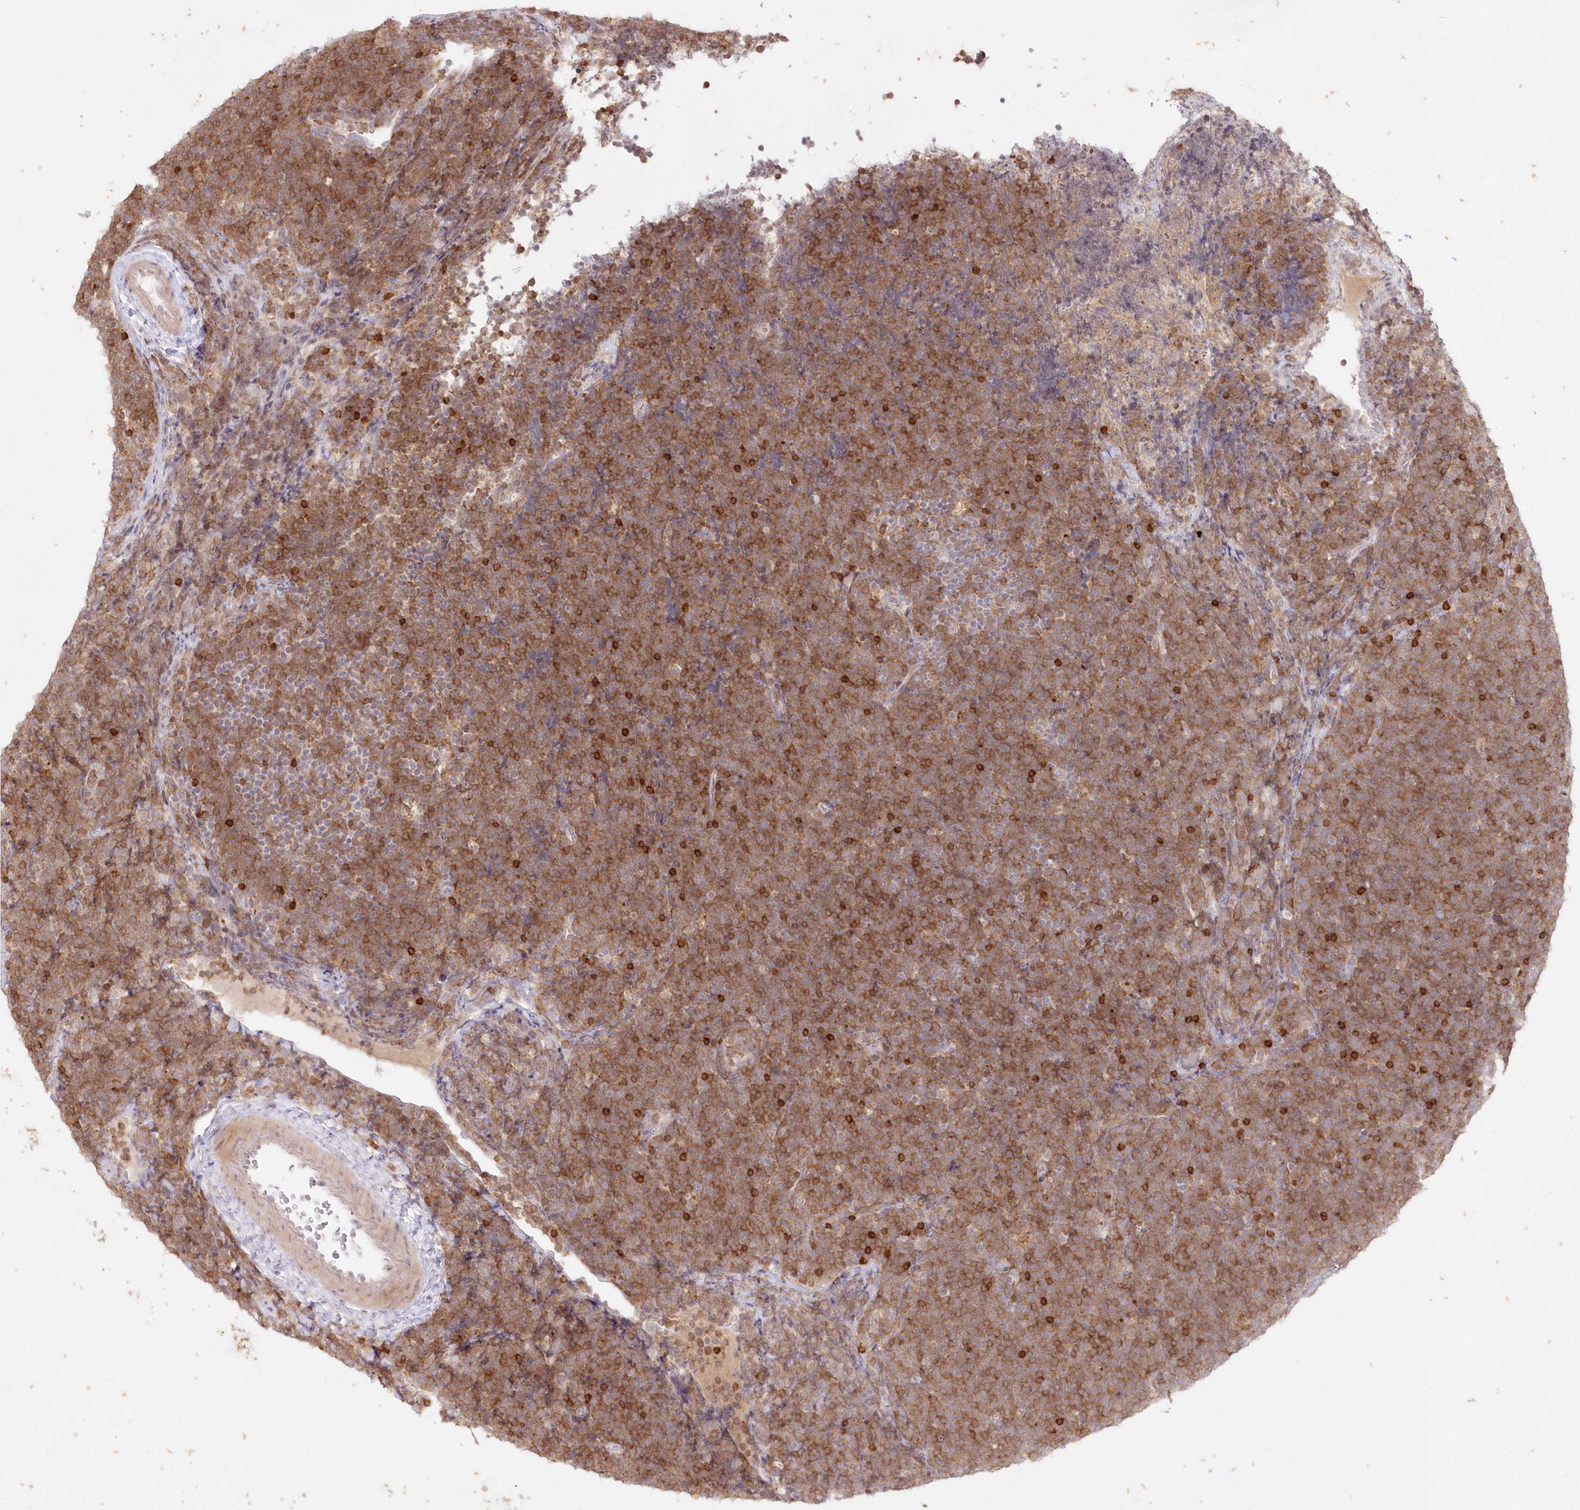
{"staining": {"intensity": "moderate", "quantity": ">75%", "location": "cytoplasmic/membranous"}, "tissue": "lymphoma", "cell_type": "Tumor cells", "image_type": "cancer", "snomed": [{"axis": "morphology", "description": "Malignant lymphoma, non-Hodgkin's type, High grade"}, {"axis": "topography", "description": "Lymph node"}], "caption": "Moderate cytoplasmic/membranous expression for a protein is identified in approximately >75% of tumor cells of malignant lymphoma, non-Hodgkin's type (high-grade) using immunohistochemistry (IHC).", "gene": "MTMR3", "patient": {"sex": "male", "age": 13}}